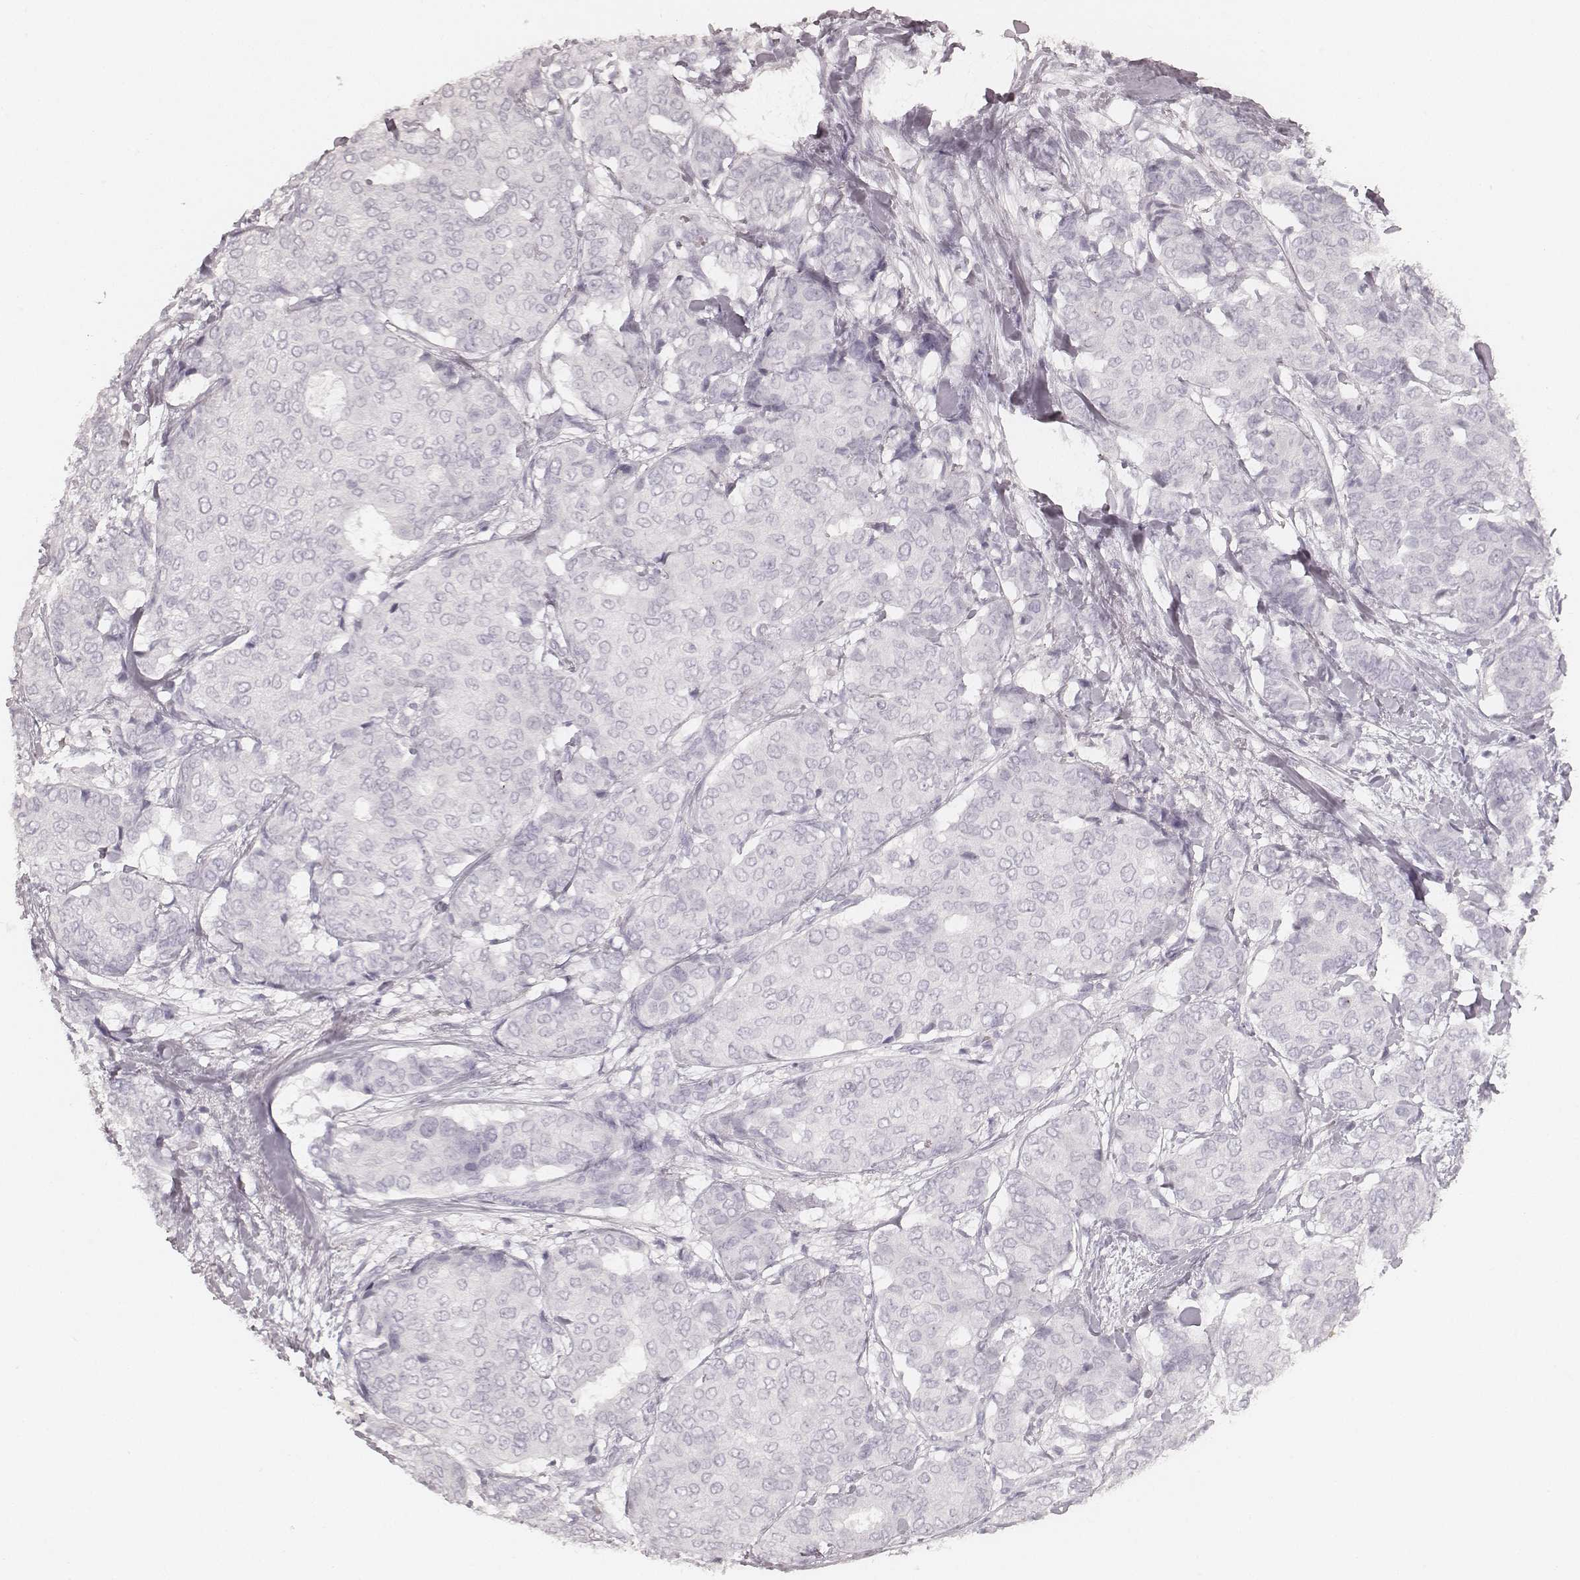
{"staining": {"intensity": "negative", "quantity": "none", "location": "none"}, "tissue": "breast cancer", "cell_type": "Tumor cells", "image_type": "cancer", "snomed": [{"axis": "morphology", "description": "Duct carcinoma"}, {"axis": "topography", "description": "Breast"}], "caption": "High power microscopy histopathology image of an immunohistochemistry (IHC) micrograph of infiltrating ductal carcinoma (breast), revealing no significant positivity in tumor cells.", "gene": "KRT34", "patient": {"sex": "female", "age": 75}}